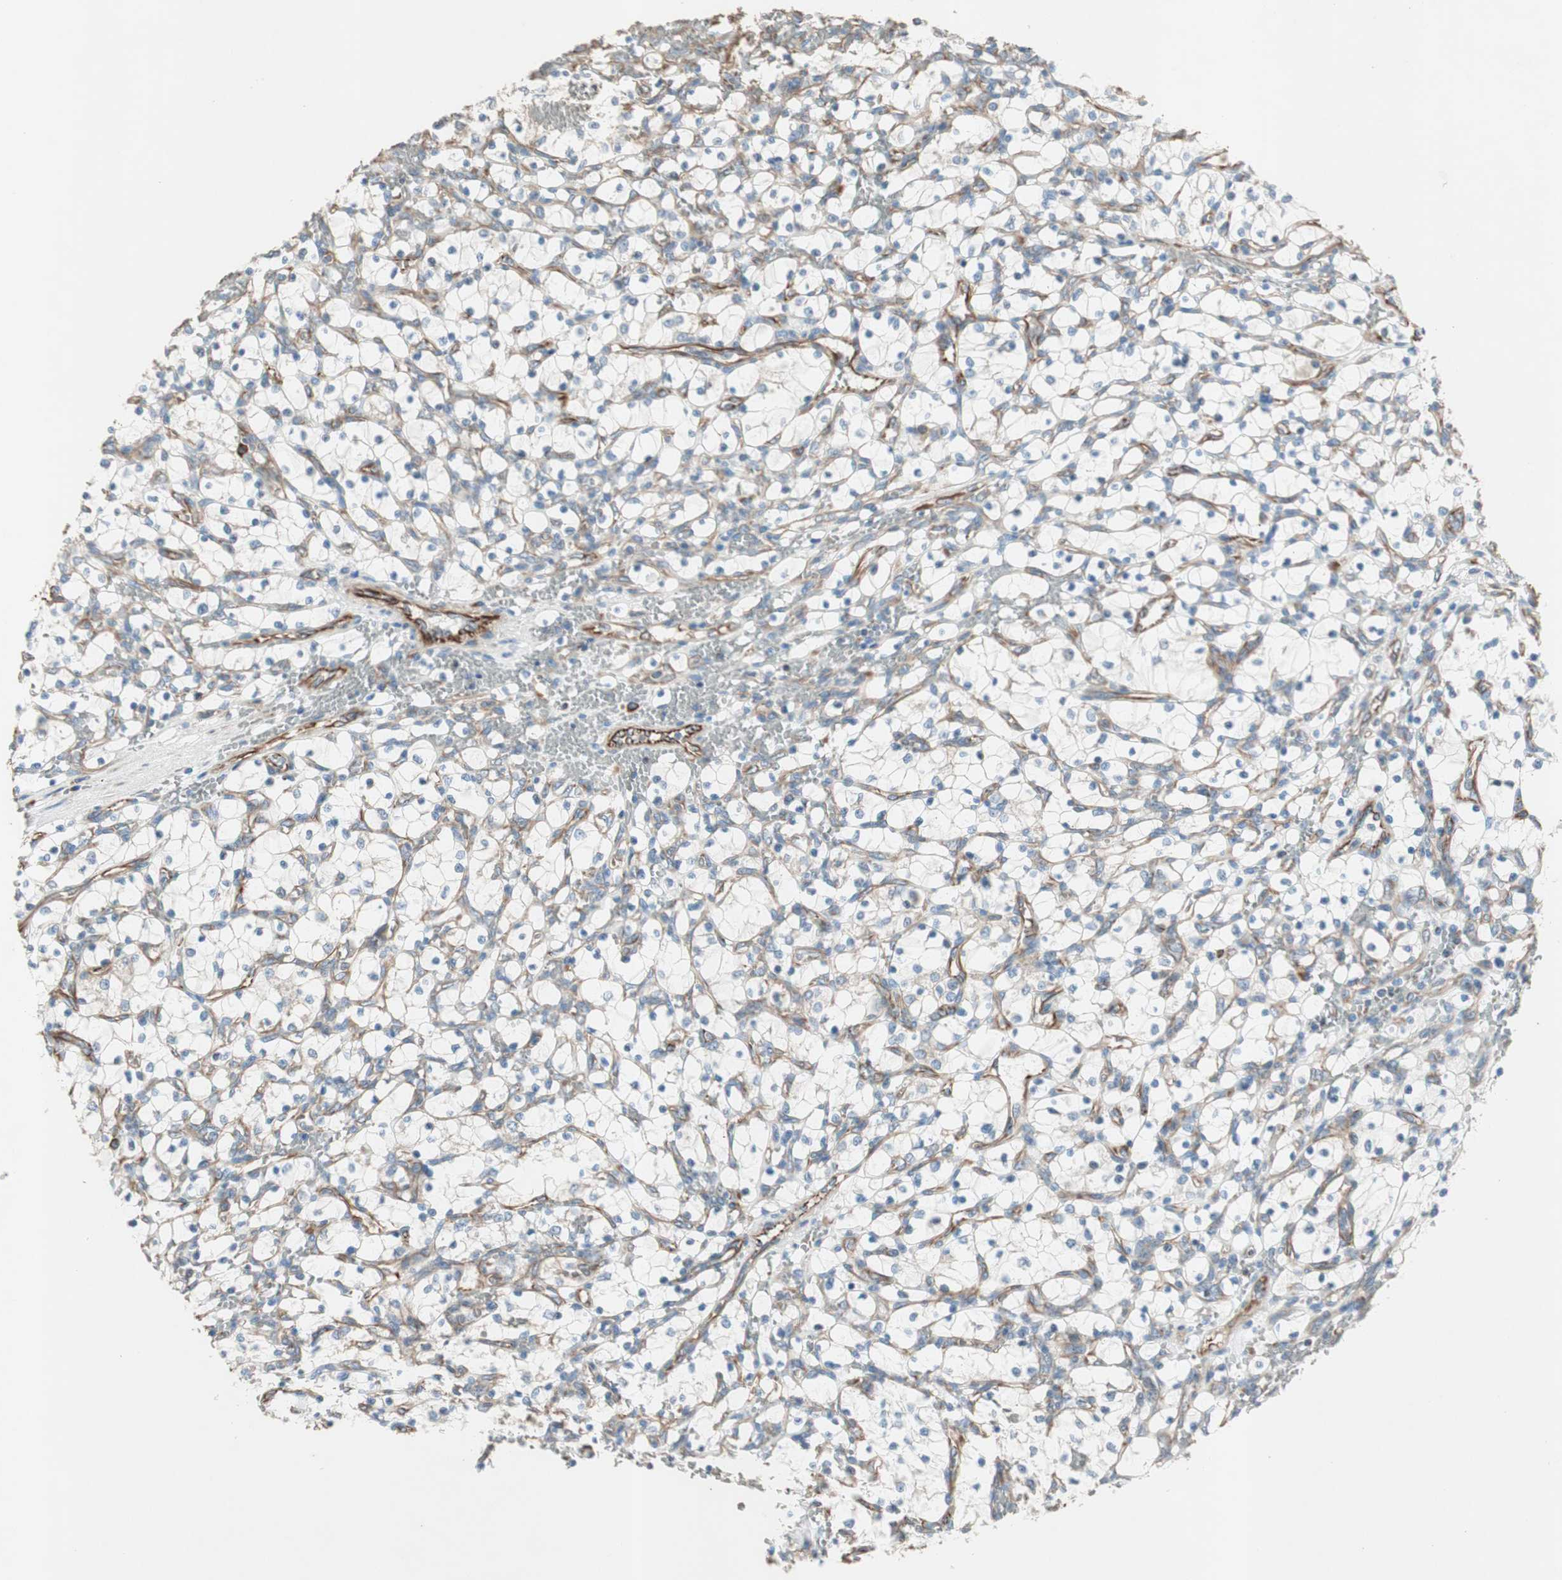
{"staining": {"intensity": "negative", "quantity": "none", "location": "none"}, "tissue": "renal cancer", "cell_type": "Tumor cells", "image_type": "cancer", "snomed": [{"axis": "morphology", "description": "Adenocarcinoma, NOS"}, {"axis": "topography", "description": "Kidney"}], "caption": "This is an immunohistochemistry (IHC) image of human renal cancer (adenocarcinoma). There is no staining in tumor cells.", "gene": "SRCIN1", "patient": {"sex": "female", "age": 69}}